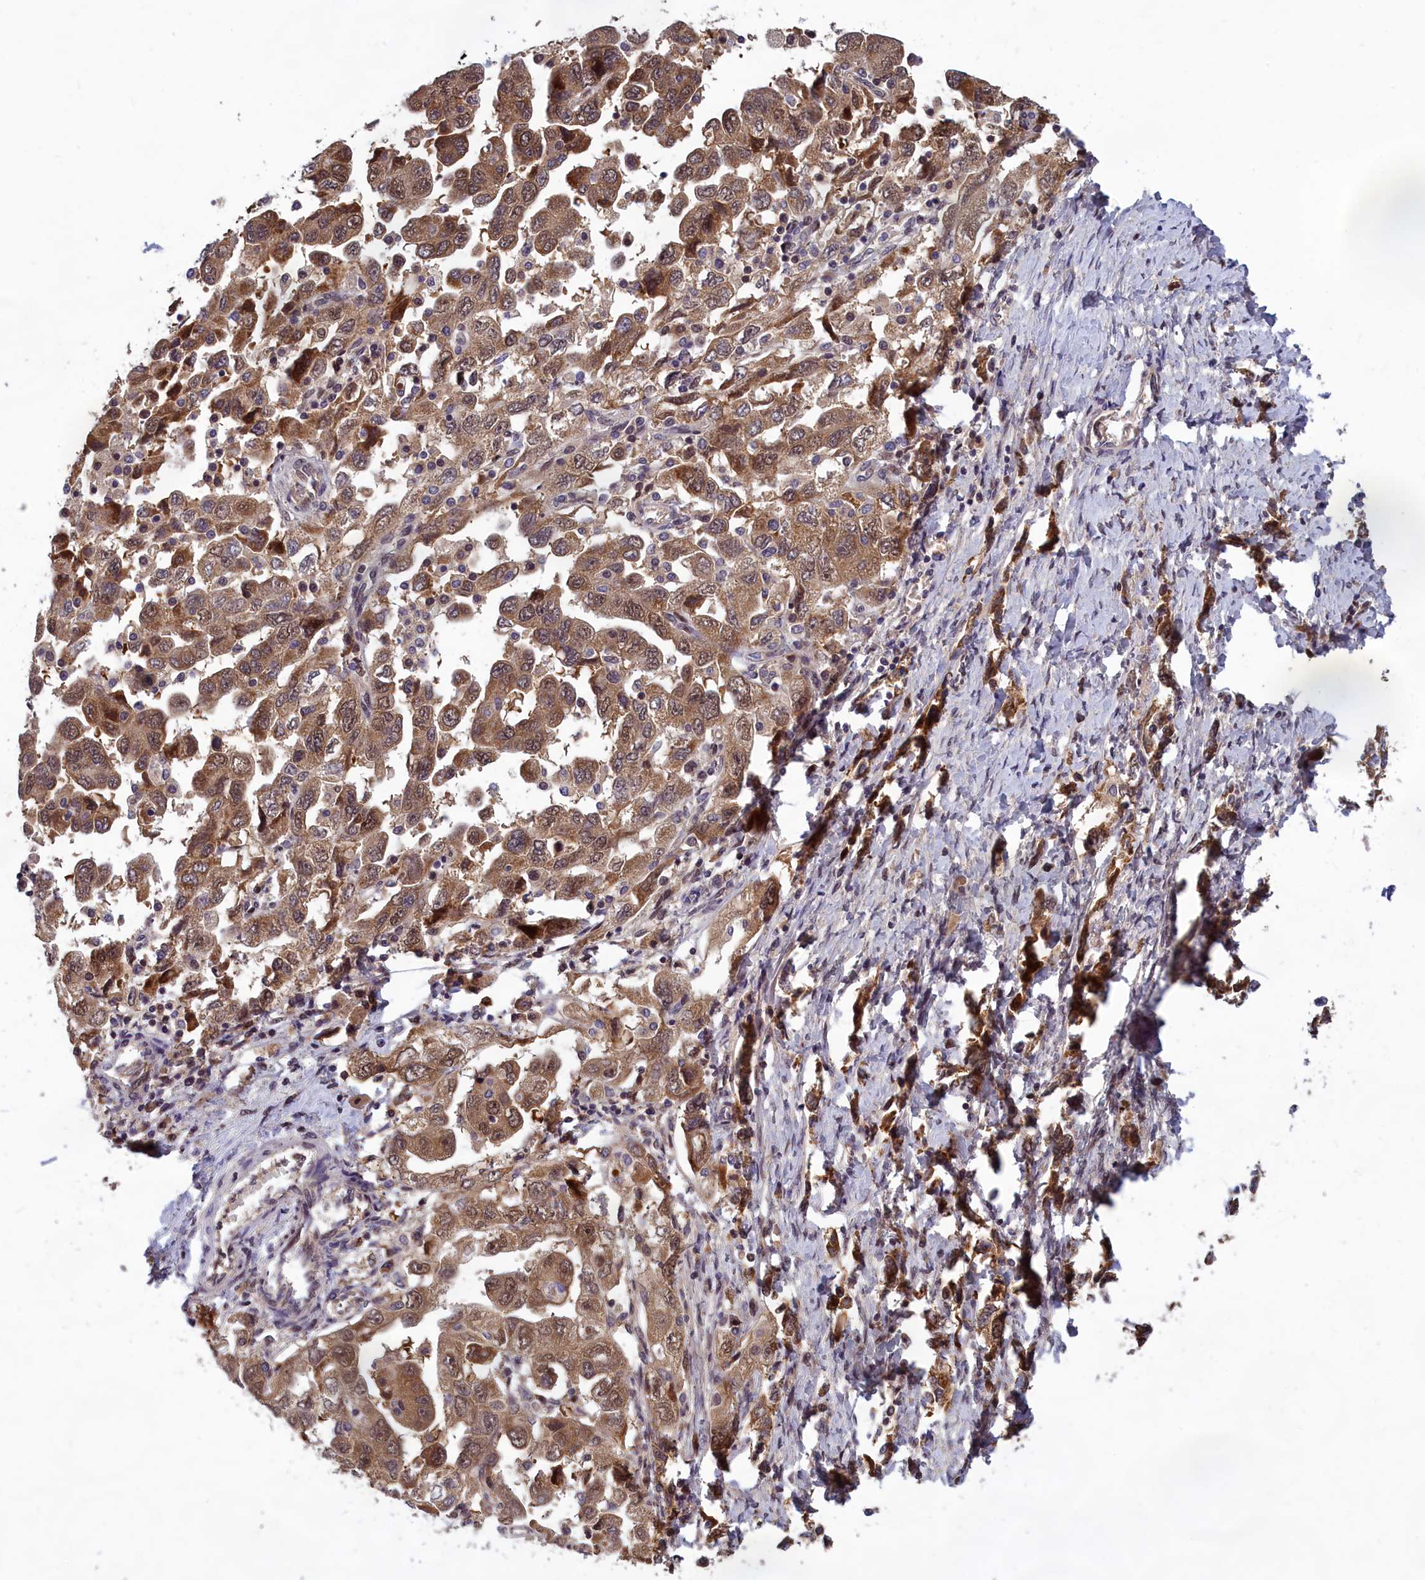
{"staining": {"intensity": "moderate", "quantity": ">75%", "location": "cytoplasmic/membranous,nuclear"}, "tissue": "ovarian cancer", "cell_type": "Tumor cells", "image_type": "cancer", "snomed": [{"axis": "morphology", "description": "Carcinoma, NOS"}, {"axis": "morphology", "description": "Cystadenocarcinoma, serous, NOS"}, {"axis": "topography", "description": "Ovary"}], "caption": "An IHC photomicrograph of tumor tissue is shown. Protein staining in brown highlights moderate cytoplasmic/membranous and nuclear positivity in serous cystadenocarcinoma (ovarian) within tumor cells. (Brightfield microscopy of DAB IHC at high magnification).", "gene": "CCDC15", "patient": {"sex": "female", "age": 69}}